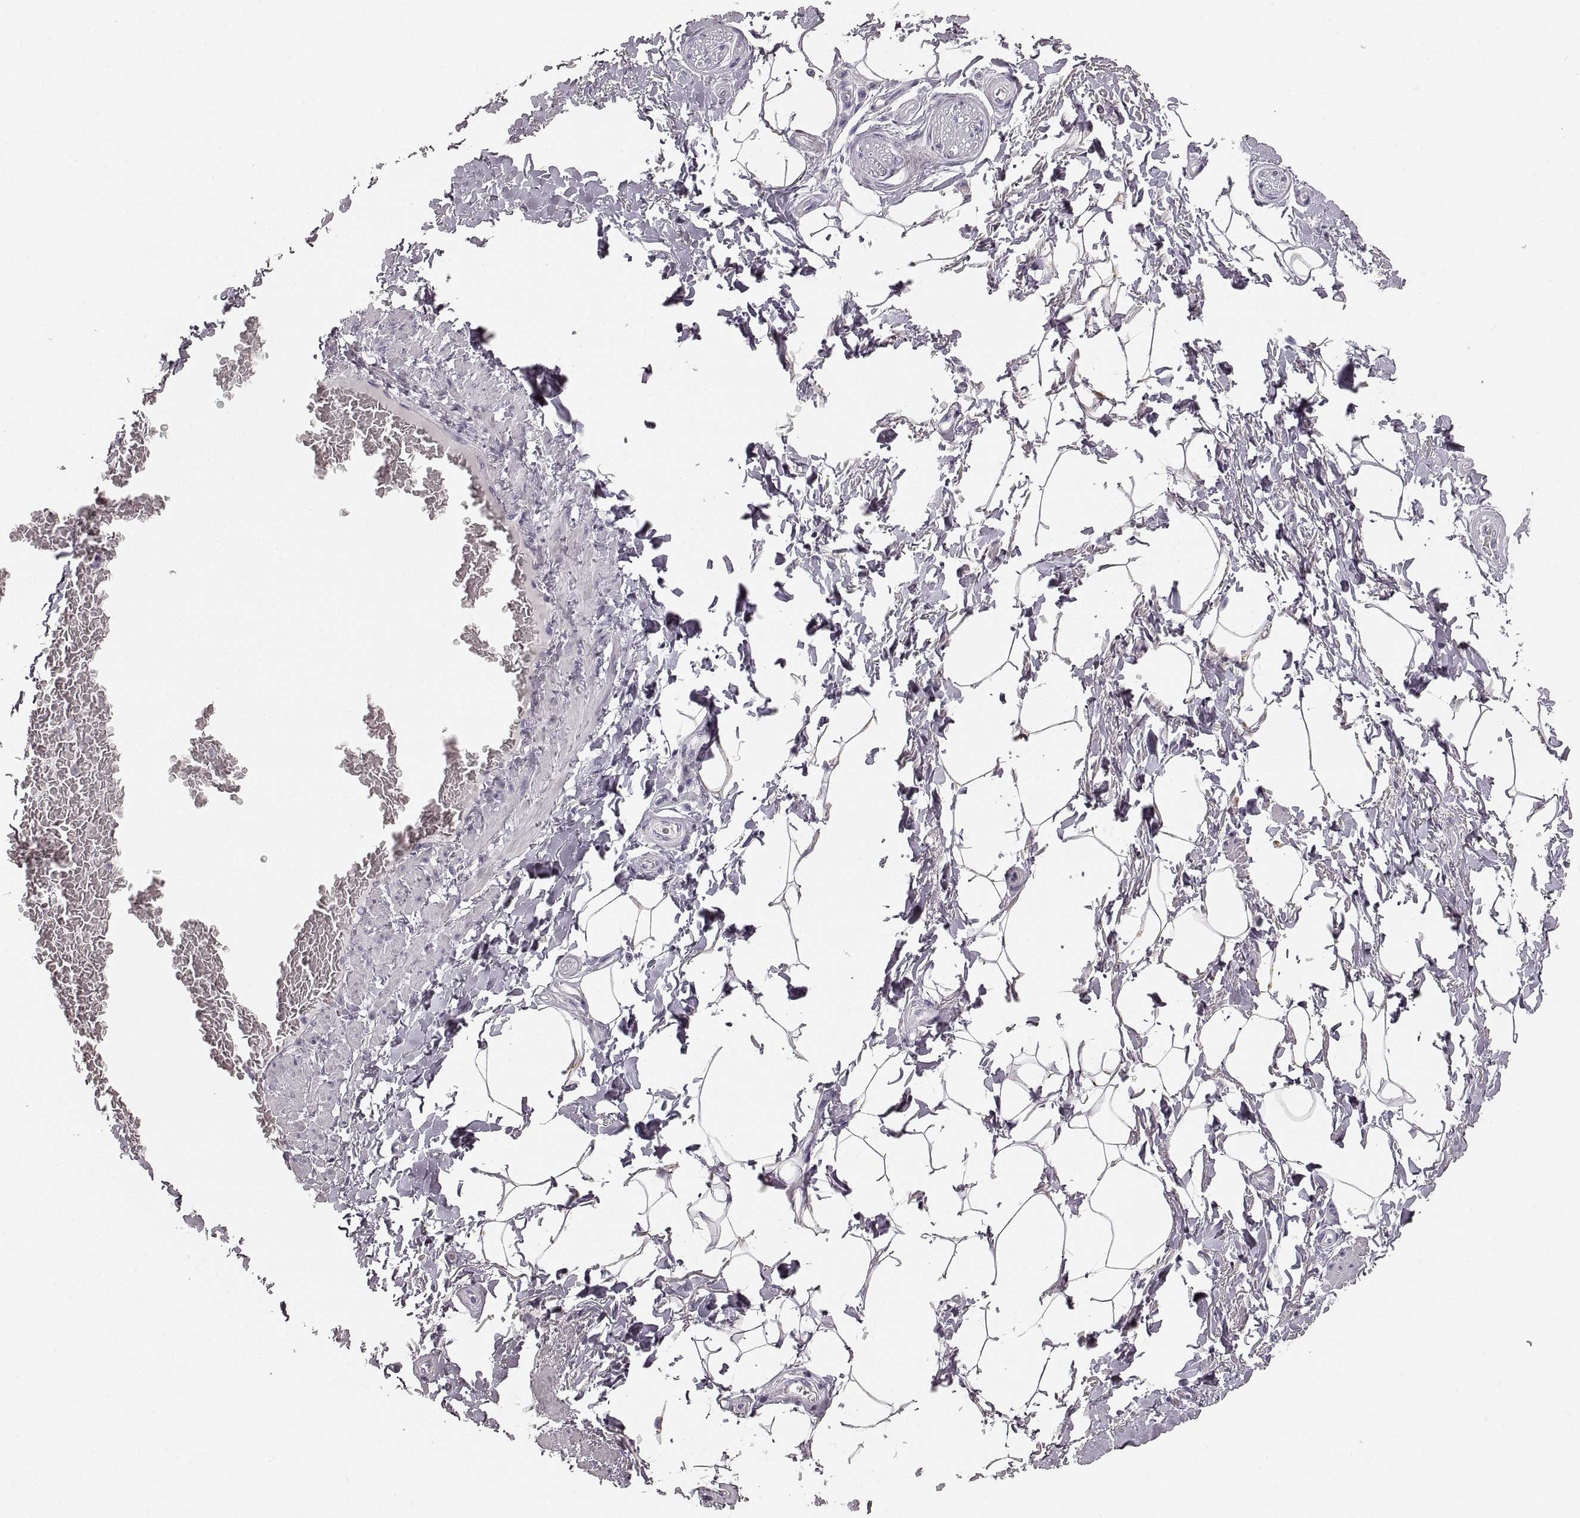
{"staining": {"intensity": "negative", "quantity": "none", "location": "none"}, "tissue": "adipose tissue", "cell_type": "Adipocytes", "image_type": "normal", "snomed": [{"axis": "morphology", "description": "Normal tissue, NOS"}, {"axis": "topography", "description": "Peripheral nerve tissue"}], "caption": "High power microscopy image of an immunohistochemistry (IHC) micrograph of benign adipose tissue, revealing no significant expression in adipocytes.", "gene": "RDH13", "patient": {"sex": "male", "age": 51}}